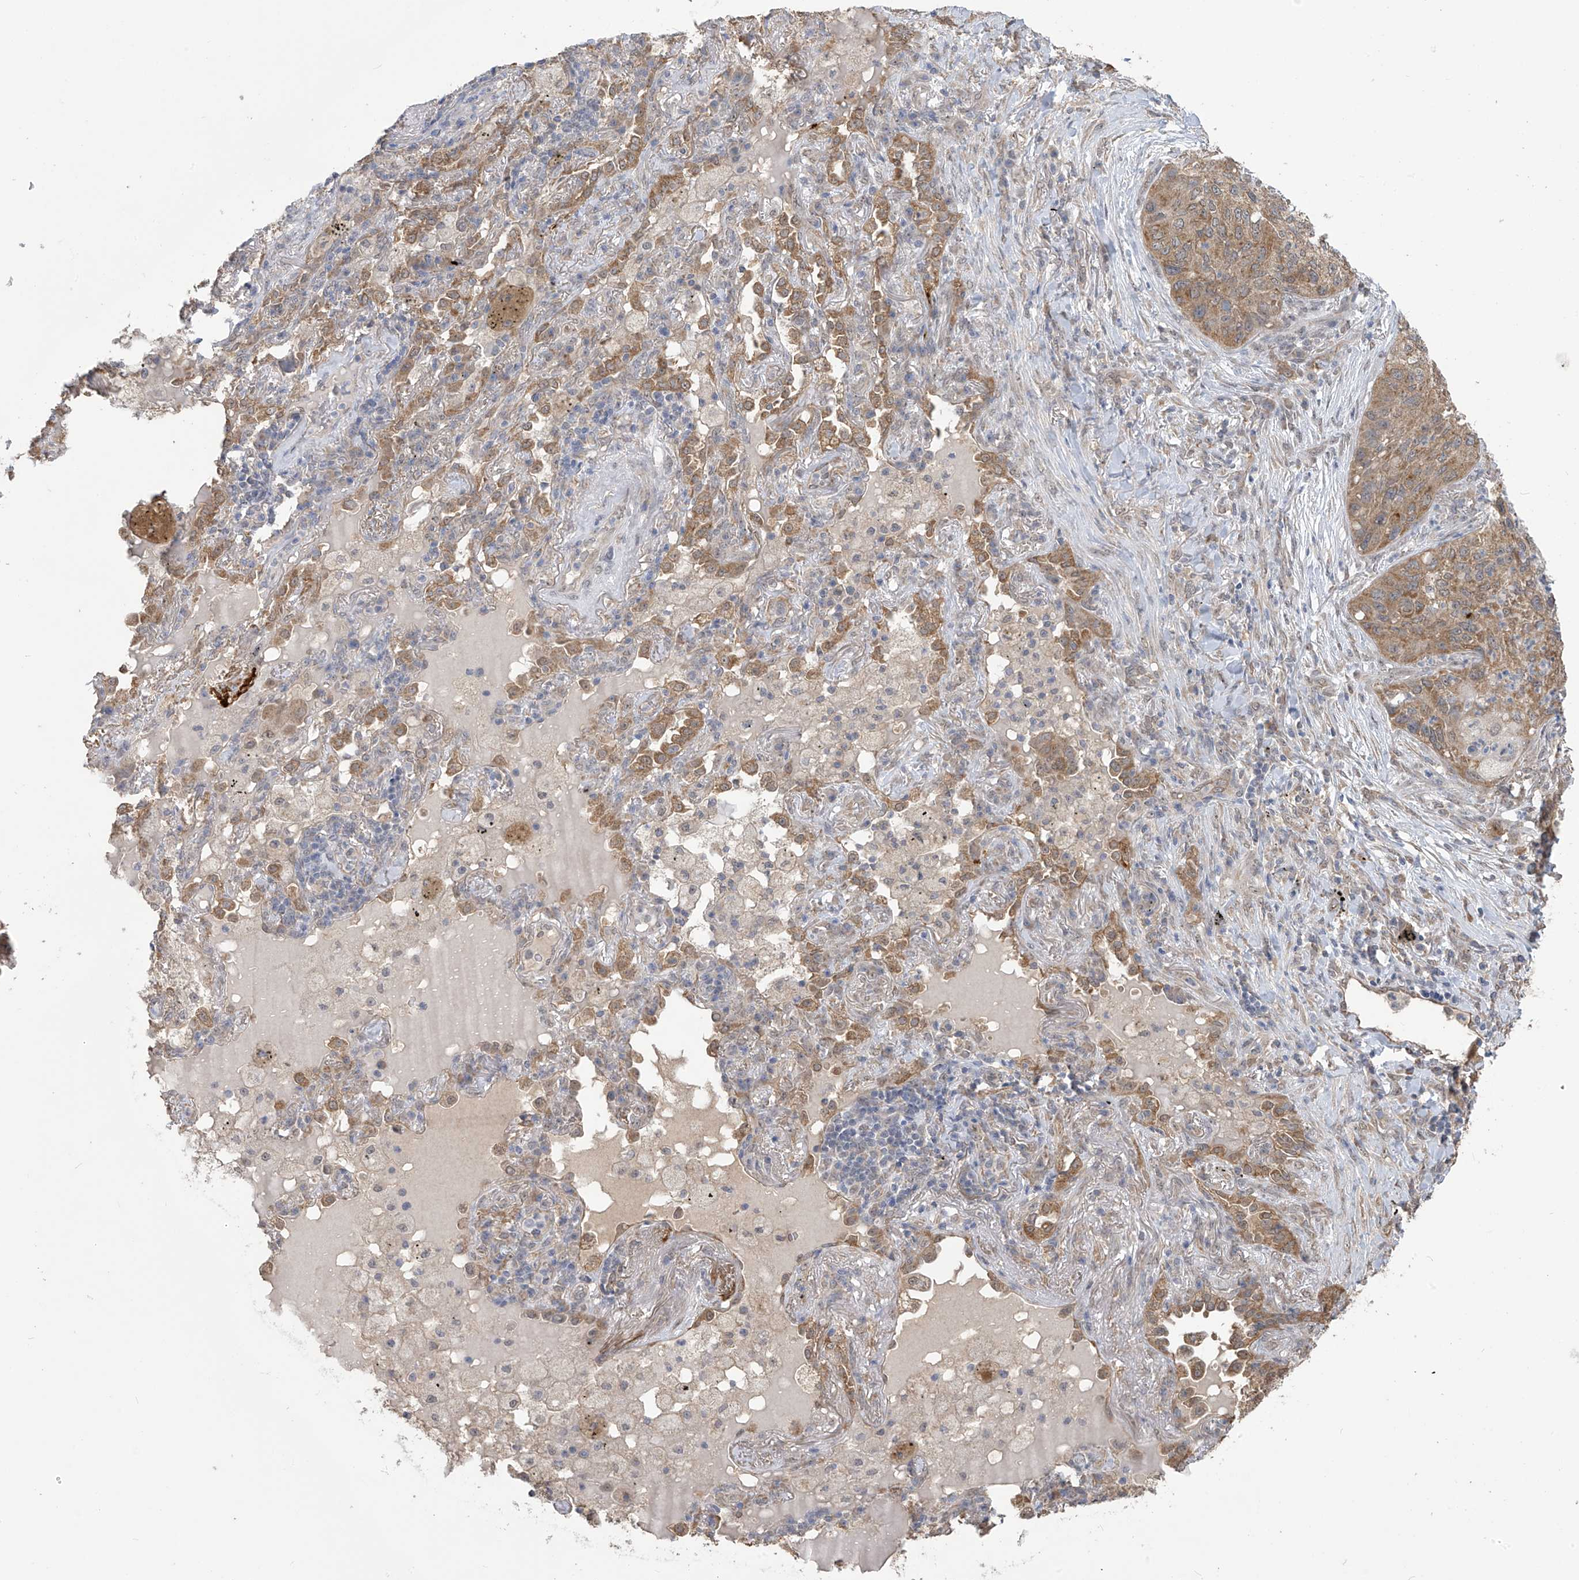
{"staining": {"intensity": "moderate", "quantity": ">75%", "location": "cytoplasmic/membranous"}, "tissue": "lung cancer", "cell_type": "Tumor cells", "image_type": "cancer", "snomed": [{"axis": "morphology", "description": "Squamous cell carcinoma, NOS"}, {"axis": "topography", "description": "Lung"}], "caption": "This micrograph reveals immunohistochemistry staining of human lung squamous cell carcinoma, with medium moderate cytoplasmic/membranous staining in approximately >75% of tumor cells.", "gene": "KIAA1522", "patient": {"sex": "female", "age": 63}}